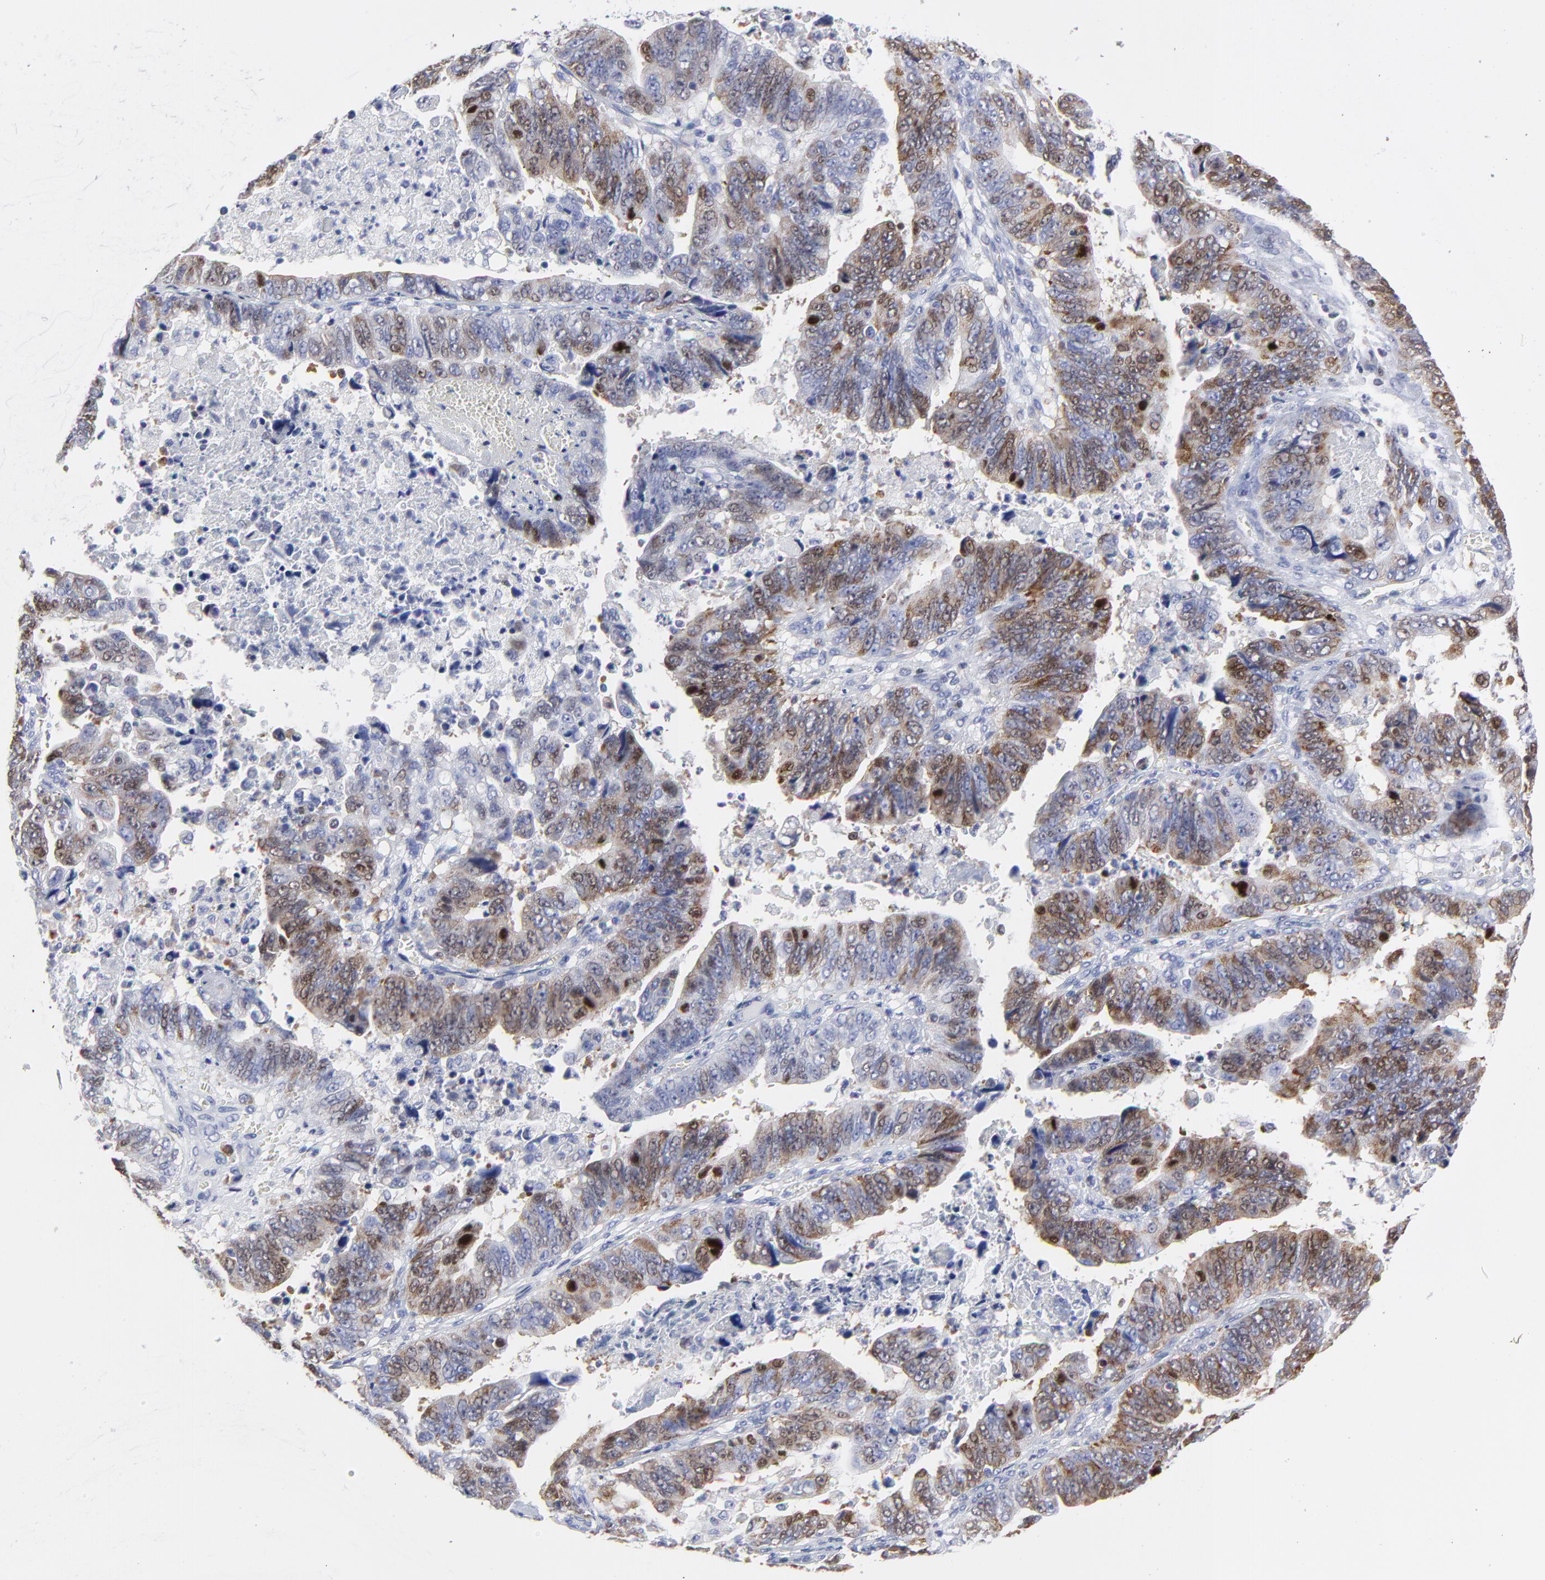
{"staining": {"intensity": "moderate", "quantity": "25%-75%", "location": "cytoplasmic/membranous,nuclear"}, "tissue": "stomach cancer", "cell_type": "Tumor cells", "image_type": "cancer", "snomed": [{"axis": "morphology", "description": "Adenocarcinoma, NOS"}, {"axis": "topography", "description": "Stomach, upper"}], "caption": "The immunohistochemical stain shows moderate cytoplasmic/membranous and nuclear staining in tumor cells of adenocarcinoma (stomach) tissue.", "gene": "NCAPH", "patient": {"sex": "female", "age": 50}}